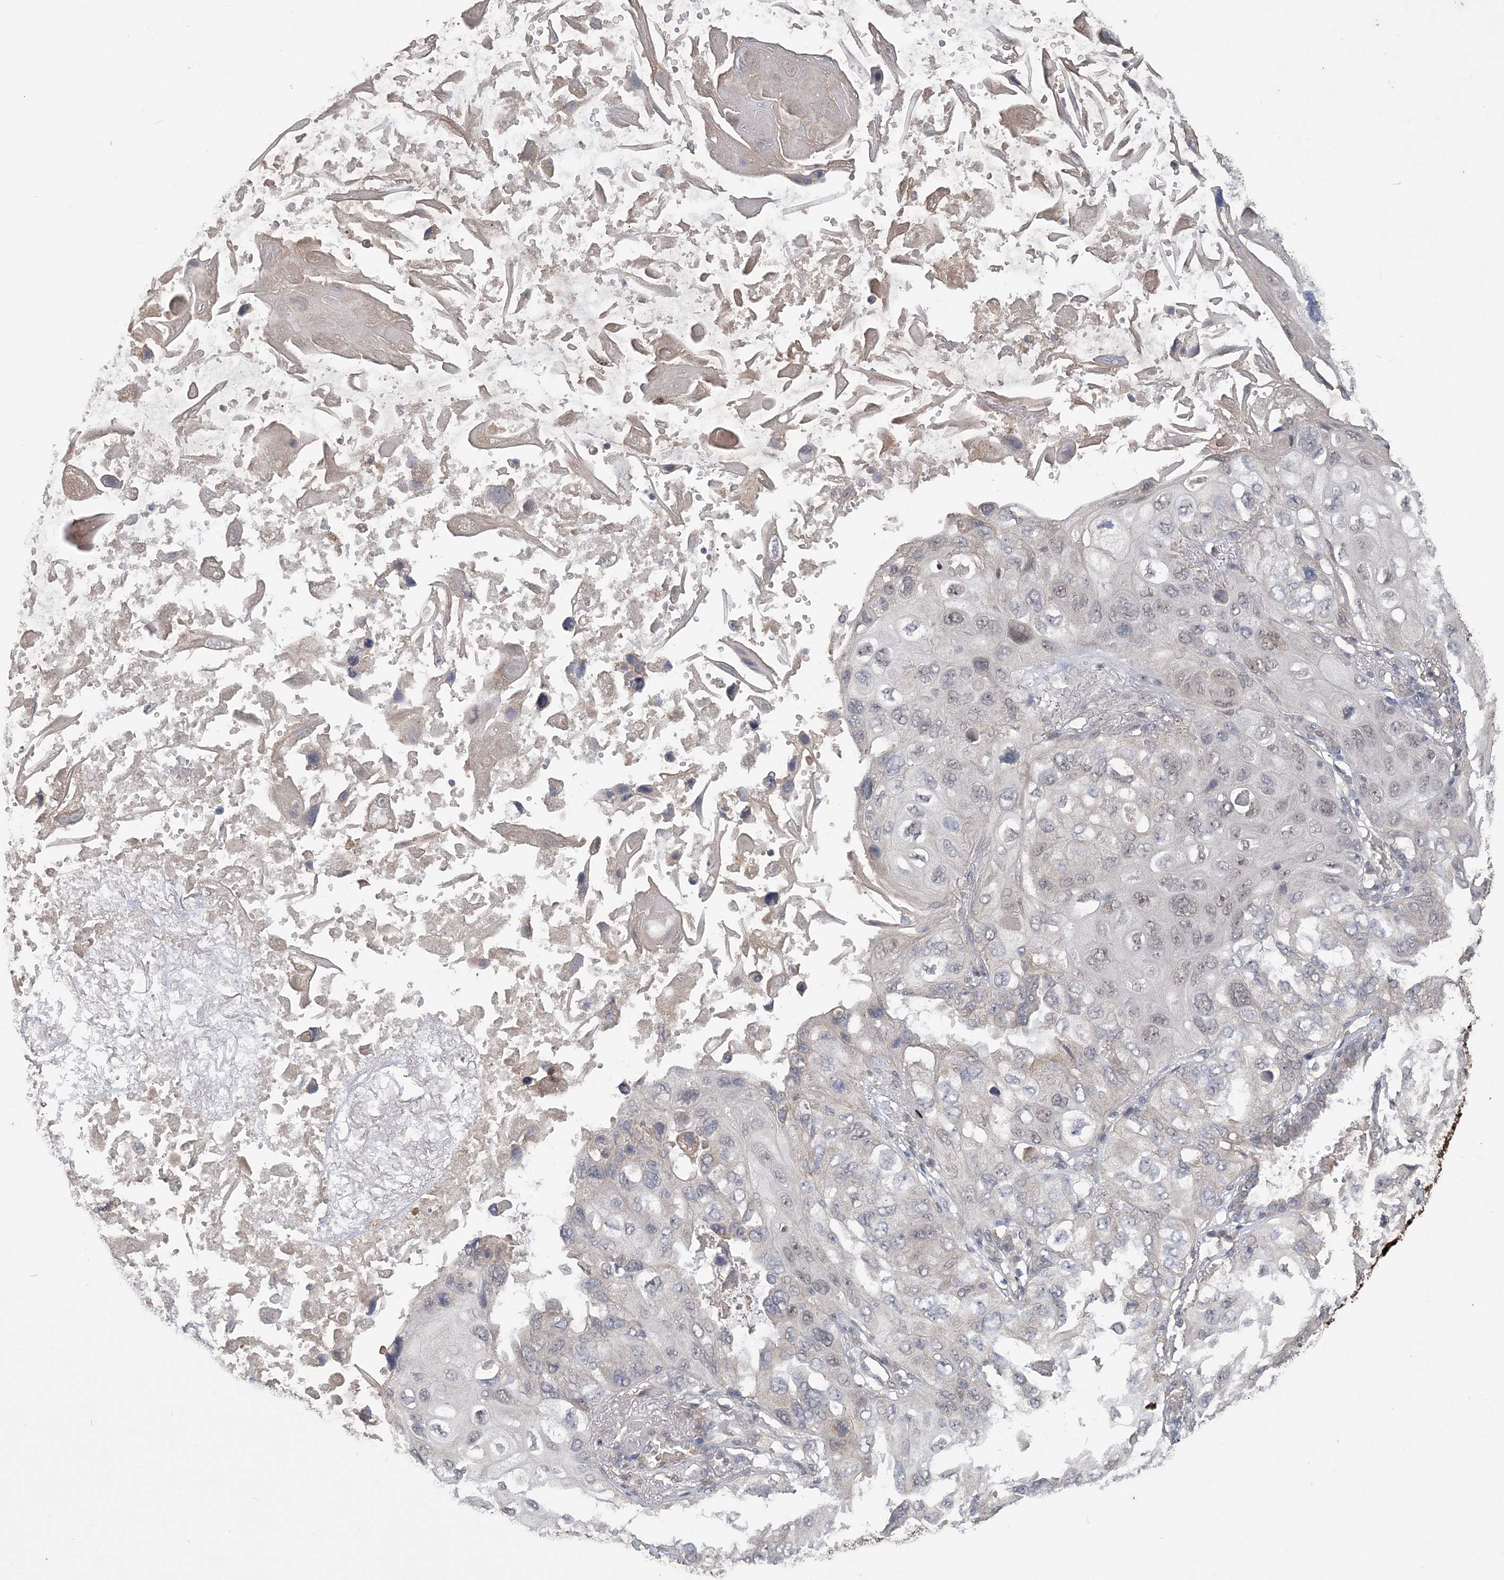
{"staining": {"intensity": "negative", "quantity": "none", "location": "none"}, "tissue": "lung cancer", "cell_type": "Tumor cells", "image_type": "cancer", "snomed": [{"axis": "morphology", "description": "Squamous cell carcinoma, NOS"}, {"axis": "topography", "description": "Lung"}], "caption": "A histopathology image of lung cancer (squamous cell carcinoma) stained for a protein shows no brown staining in tumor cells.", "gene": "ZBTB7A", "patient": {"sex": "female", "age": 73}}